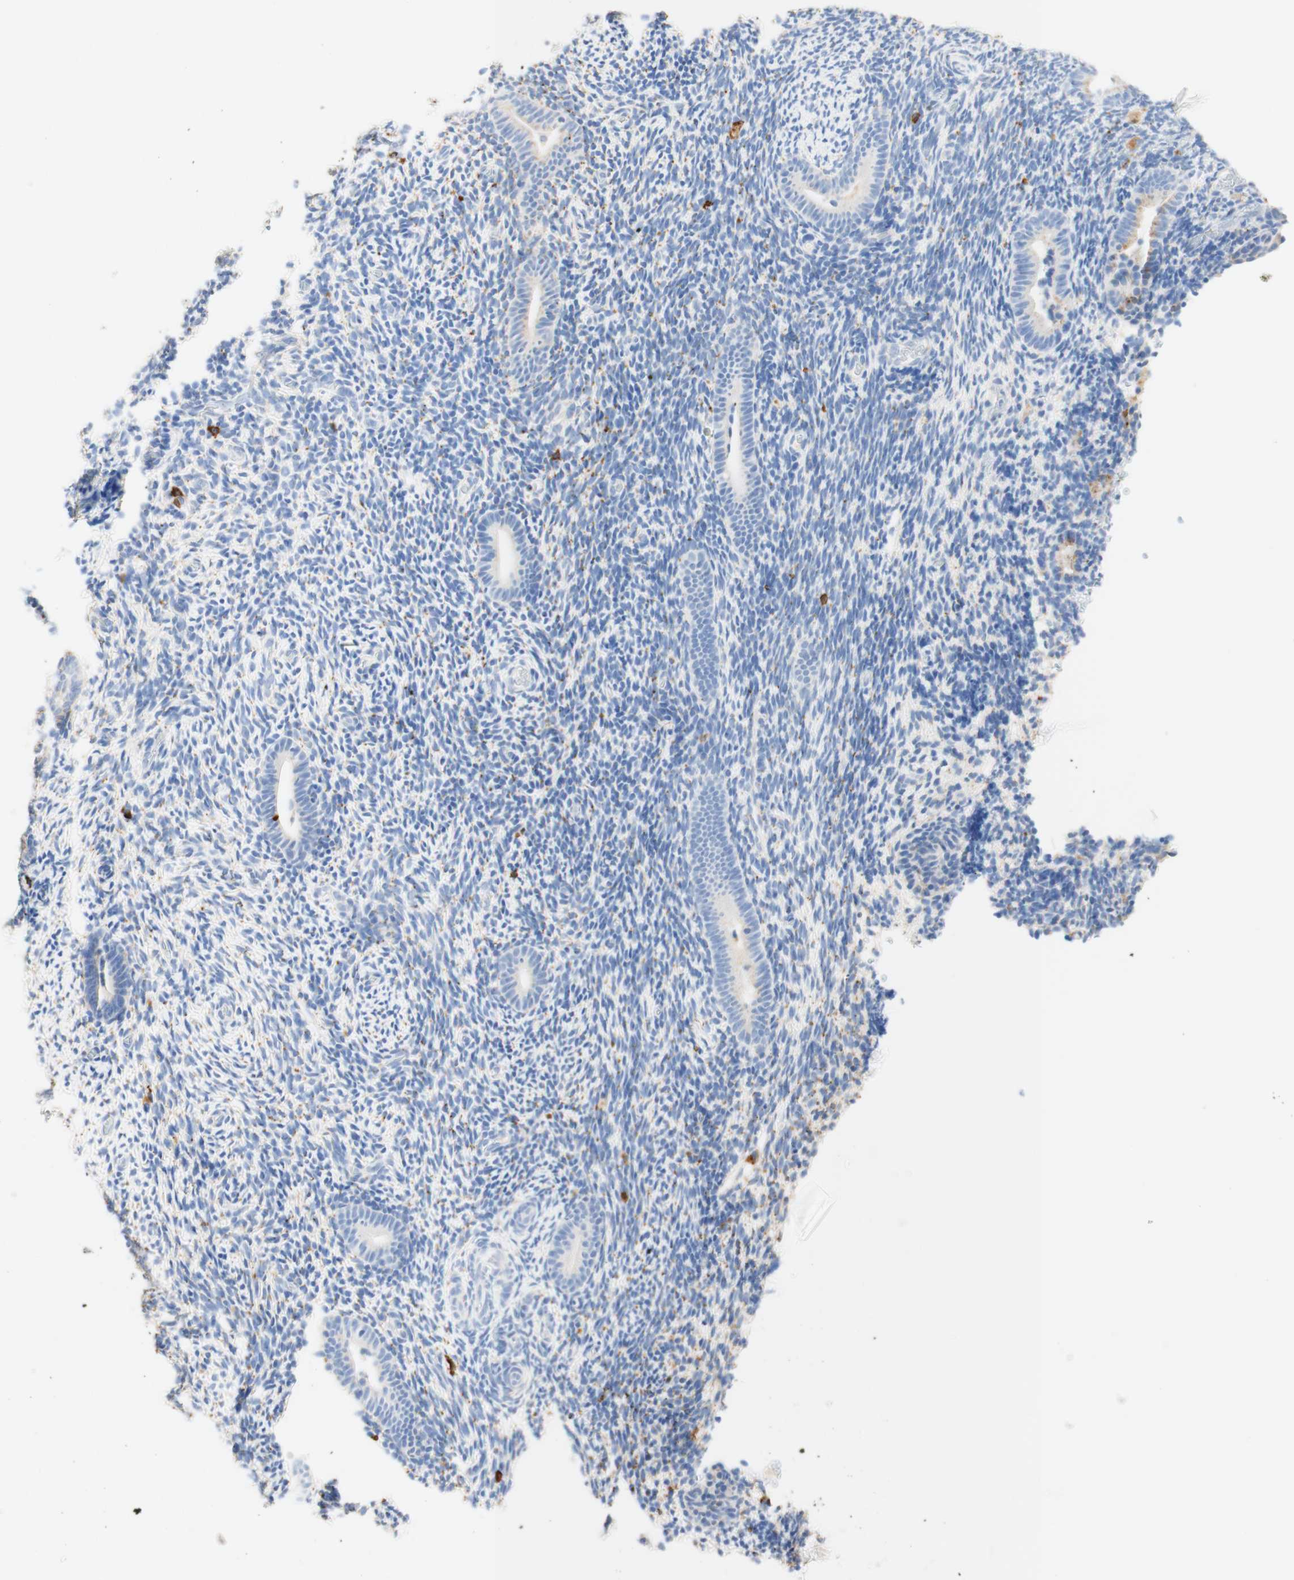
{"staining": {"intensity": "negative", "quantity": "none", "location": "none"}, "tissue": "endometrium", "cell_type": "Cells in endometrial stroma", "image_type": "normal", "snomed": [{"axis": "morphology", "description": "Normal tissue, NOS"}, {"axis": "topography", "description": "Endometrium"}], "caption": "Immunohistochemistry (IHC) histopathology image of unremarkable human endometrium stained for a protein (brown), which demonstrates no staining in cells in endometrial stroma.", "gene": "CD63", "patient": {"sex": "female", "age": 51}}